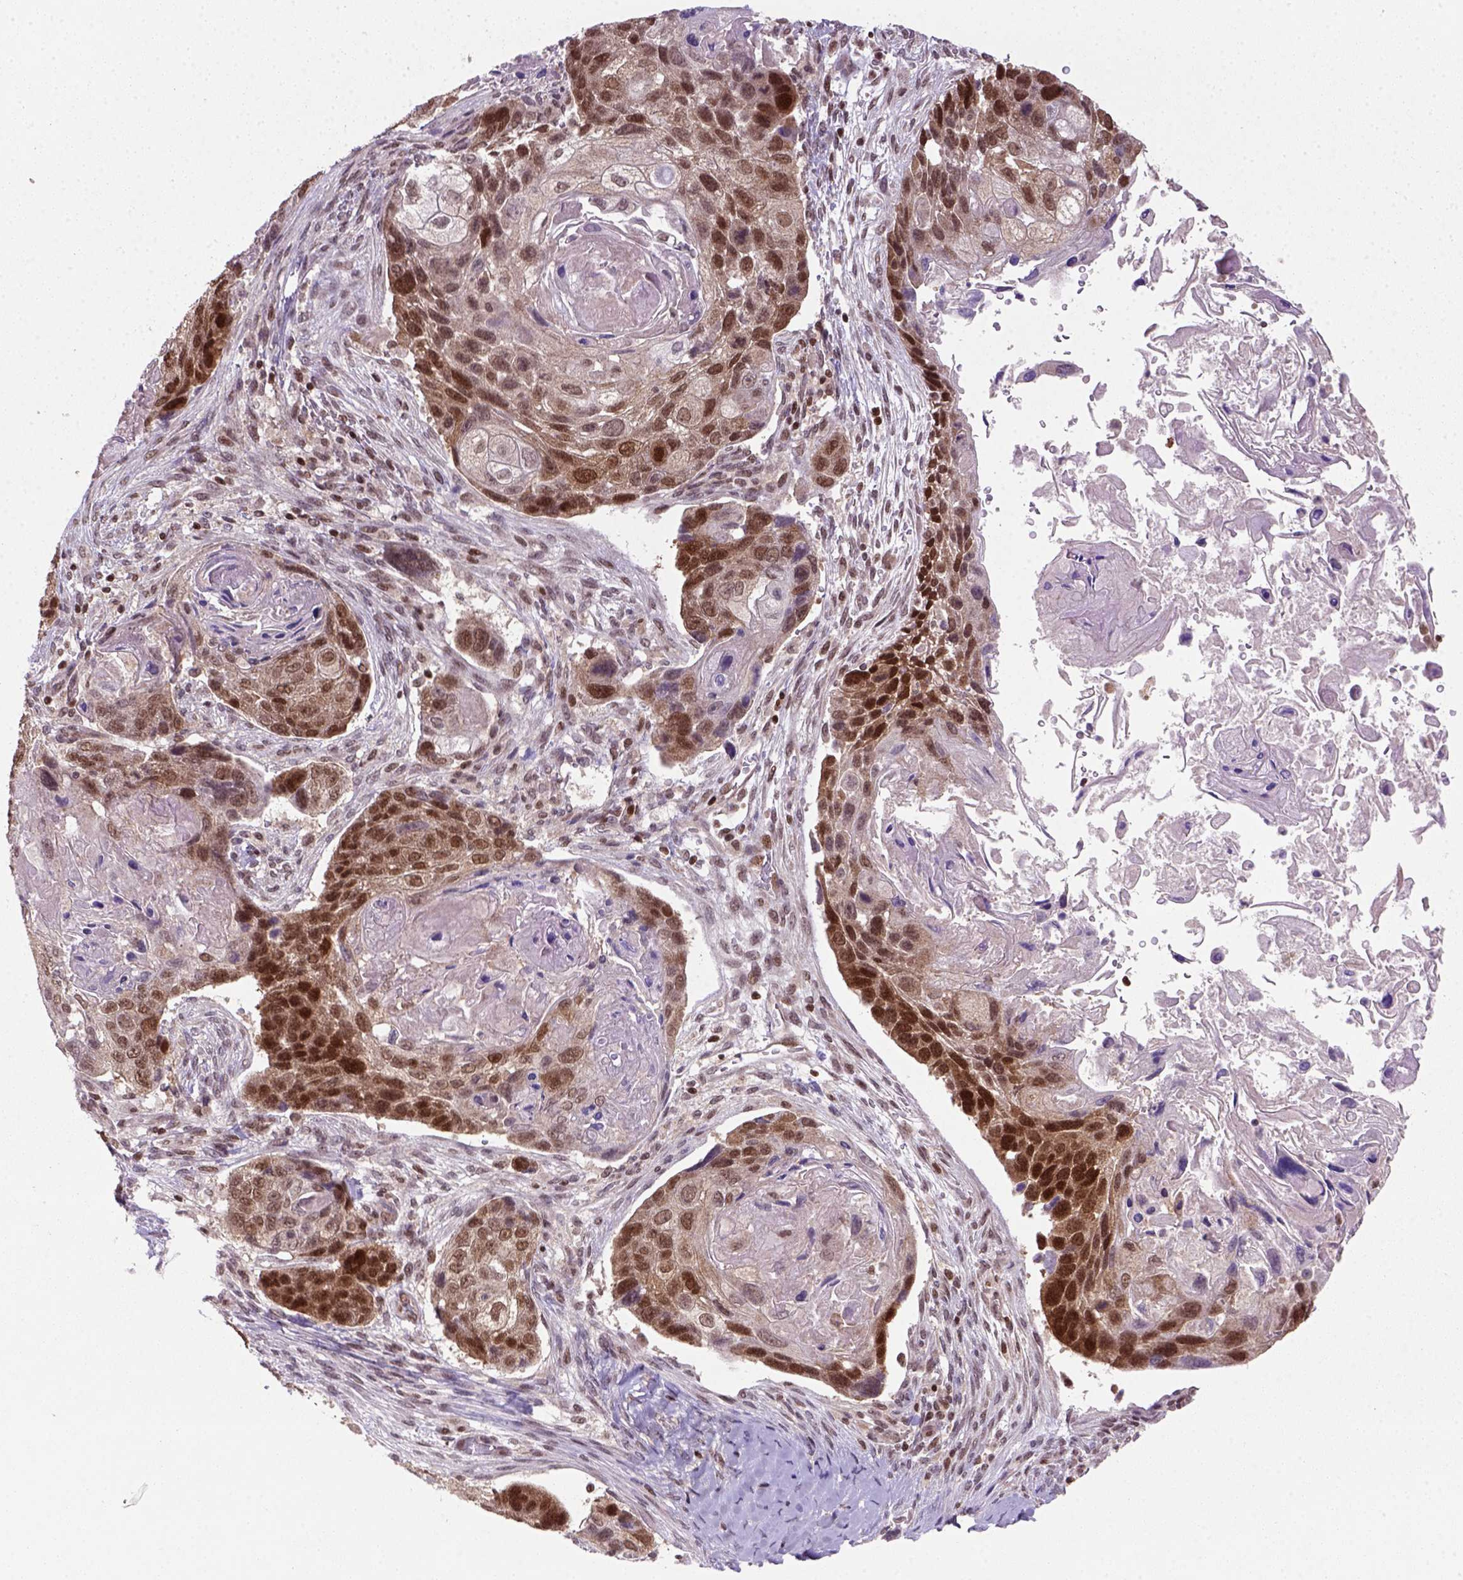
{"staining": {"intensity": "strong", "quantity": ">75%", "location": "nuclear"}, "tissue": "lung cancer", "cell_type": "Tumor cells", "image_type": "cancer", "snomed": [{"axis": "morphology", "description": "Squamous cell carcinoma, NOS"}, {"axis": "topography", "description": "Lung"}], "caption": "High-power microscopy captured an immunohistochemistry (IHC) micrograph of squamous cell carcinoma (lung), revealing strong nuclear expression in approximately >75% of tumor cells. (brown staining indicates protein expression, while blue staining denotes nuclei).", "gene": "MGMT", "patient": {"sex": "male", "age": 69}}